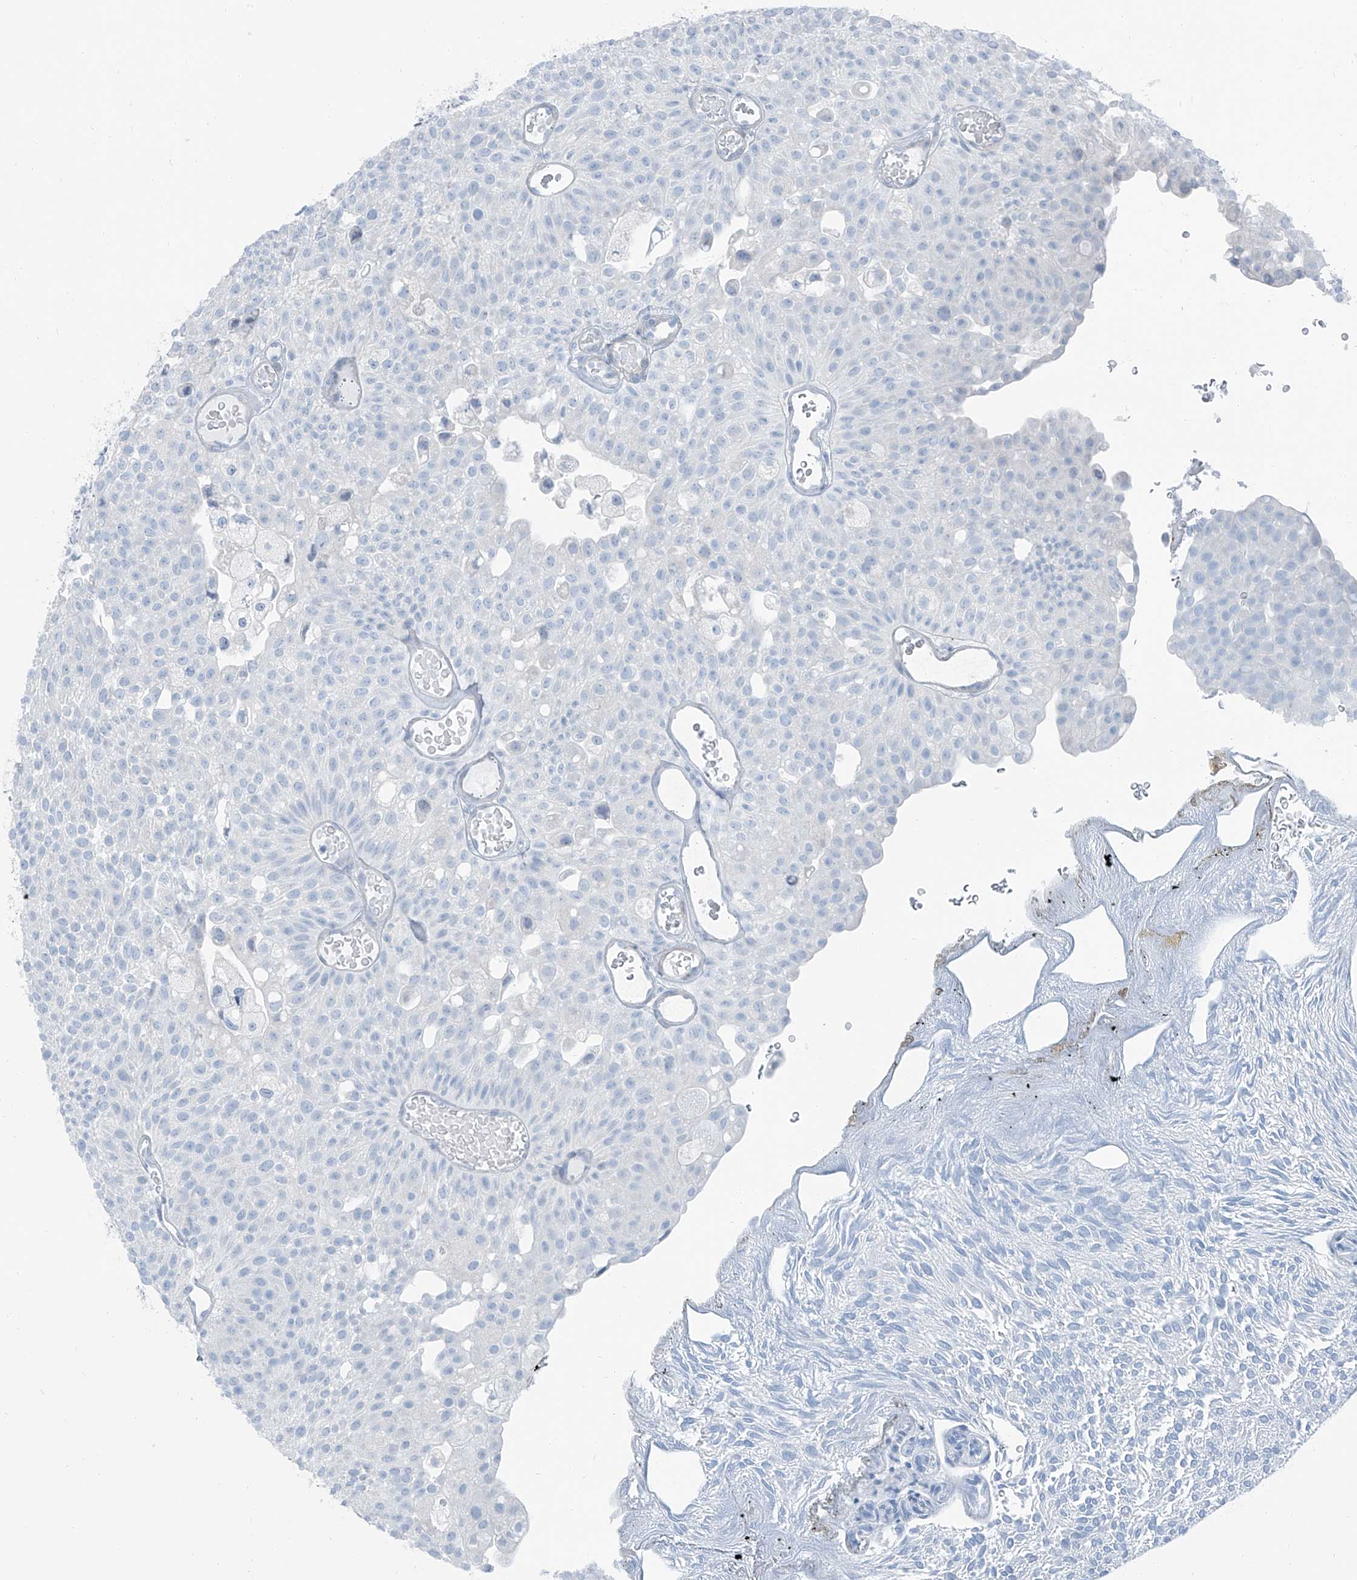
{"staining": {"intensity": "negative", "quantity": "none", "location": "none"}, "tissue": "urothelial cancer", "cell_type": "Tumor cells", "image_type": "cancer", "snomed": [{"axis": "morphology", "description": "Urothelial carcinoma, Low grade"}, {"axis": "topography", "description": "Urinary bladder"}], "caption": "An immunohistochemistry (IHC) photomicrograph of urothelial cancer is shown. There is no staining in tumor cells of urothelial cancer.", "gene": "RGN", "patient": {"sex": "male", "age": 78}}